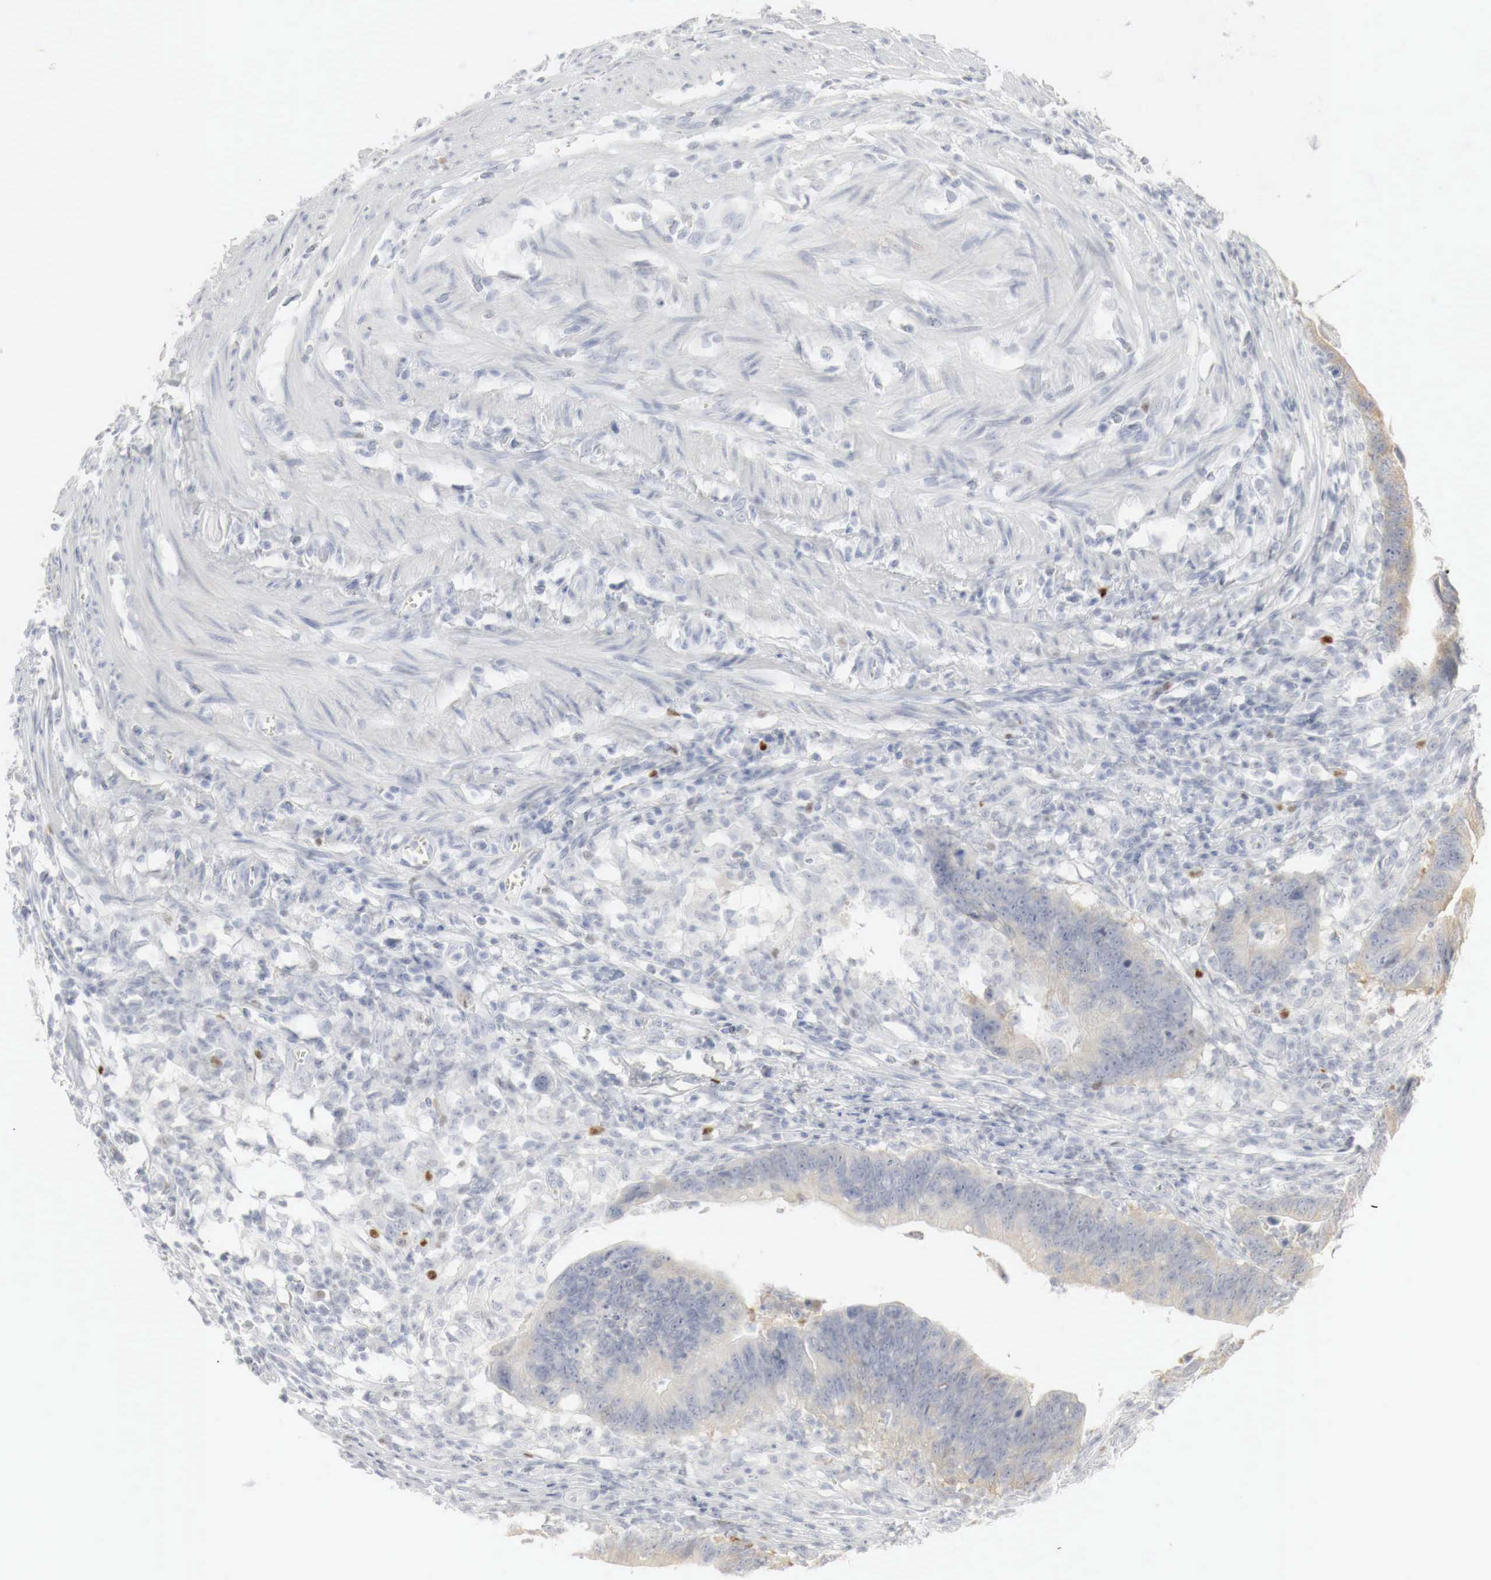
{"staining": {"intensity": "weak", "quantity": "25%-75%", "location": "cytoplasmic/membranous"}, "tissue": "colorectal cancer", "cell_type": "Tumor cells", "image_type": "cancer", "snomed": [{"axis": "morphology", "description": "Adenocarcinoma, NOS"}, {"axis": "topography", "description": "Colon"}], "caption": "Brown immunohistochemical staining in colorectal adenocarcinoma exhibits weak cytoplasmic/membranous positivity in about 25%-75% of tumor cells.", "gene": "TP63", "patient": {"sex": "female", "age": 78}}